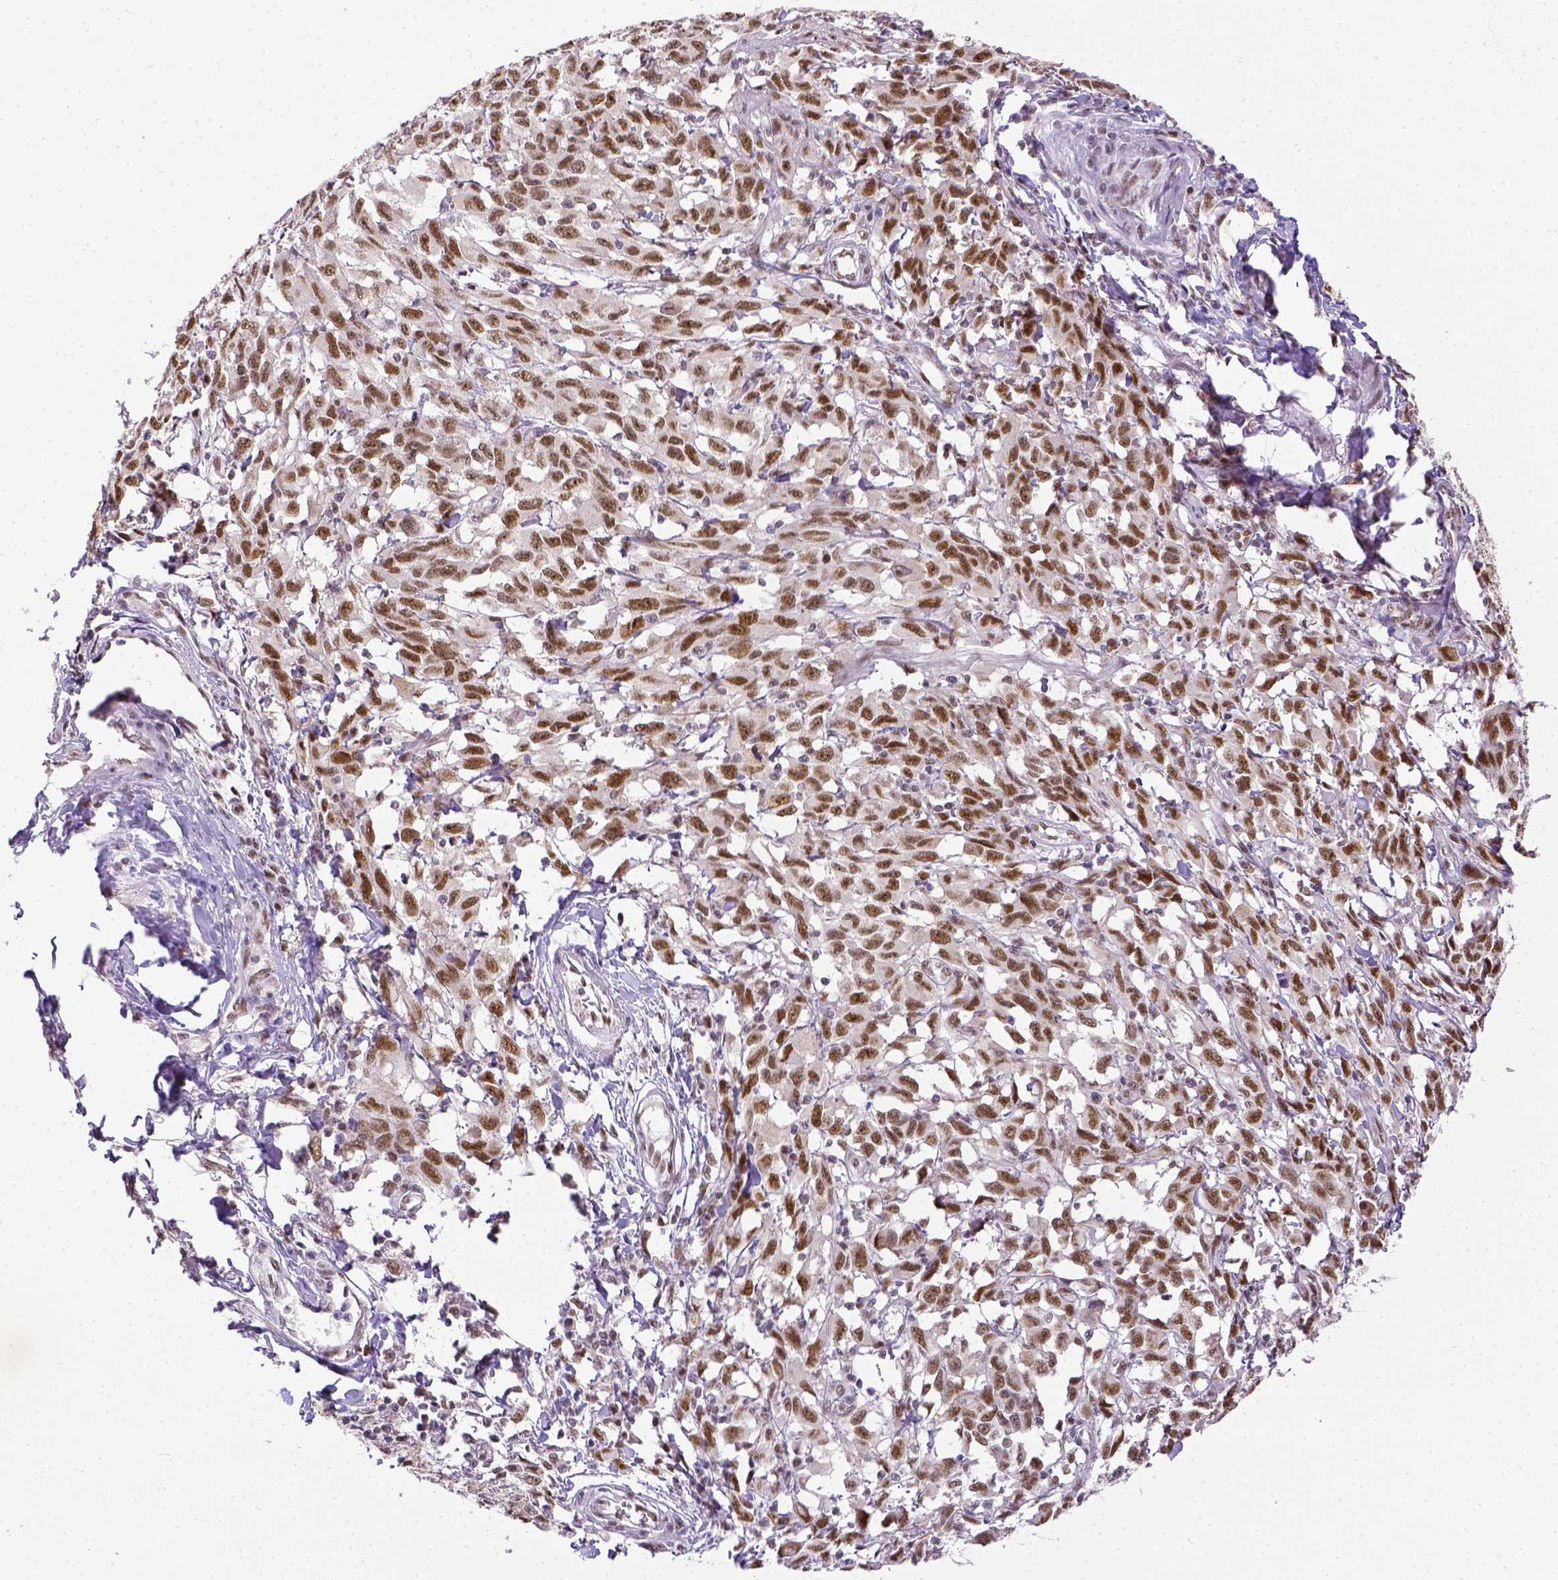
{"staining": {"intensity": "strong", "quantity": ">75%", "location": "nuclear"}, "tissue": "melanoma", "cell_type": "Tumor cells", "image_type": "cancer", "snomed": [{"axis": "morphology", "description": "Malignant melanoma, NOS"}, {"axis": "topography", "description": "Vulva, labia, clitoris and Bartholin´s gland, NO"}], "caption": "Human malignant melanoma stained with a protein marker displays strong staining in tumor cells.", "gene": "ERCC1", "patient": {"sex": "female", "age": 75}}